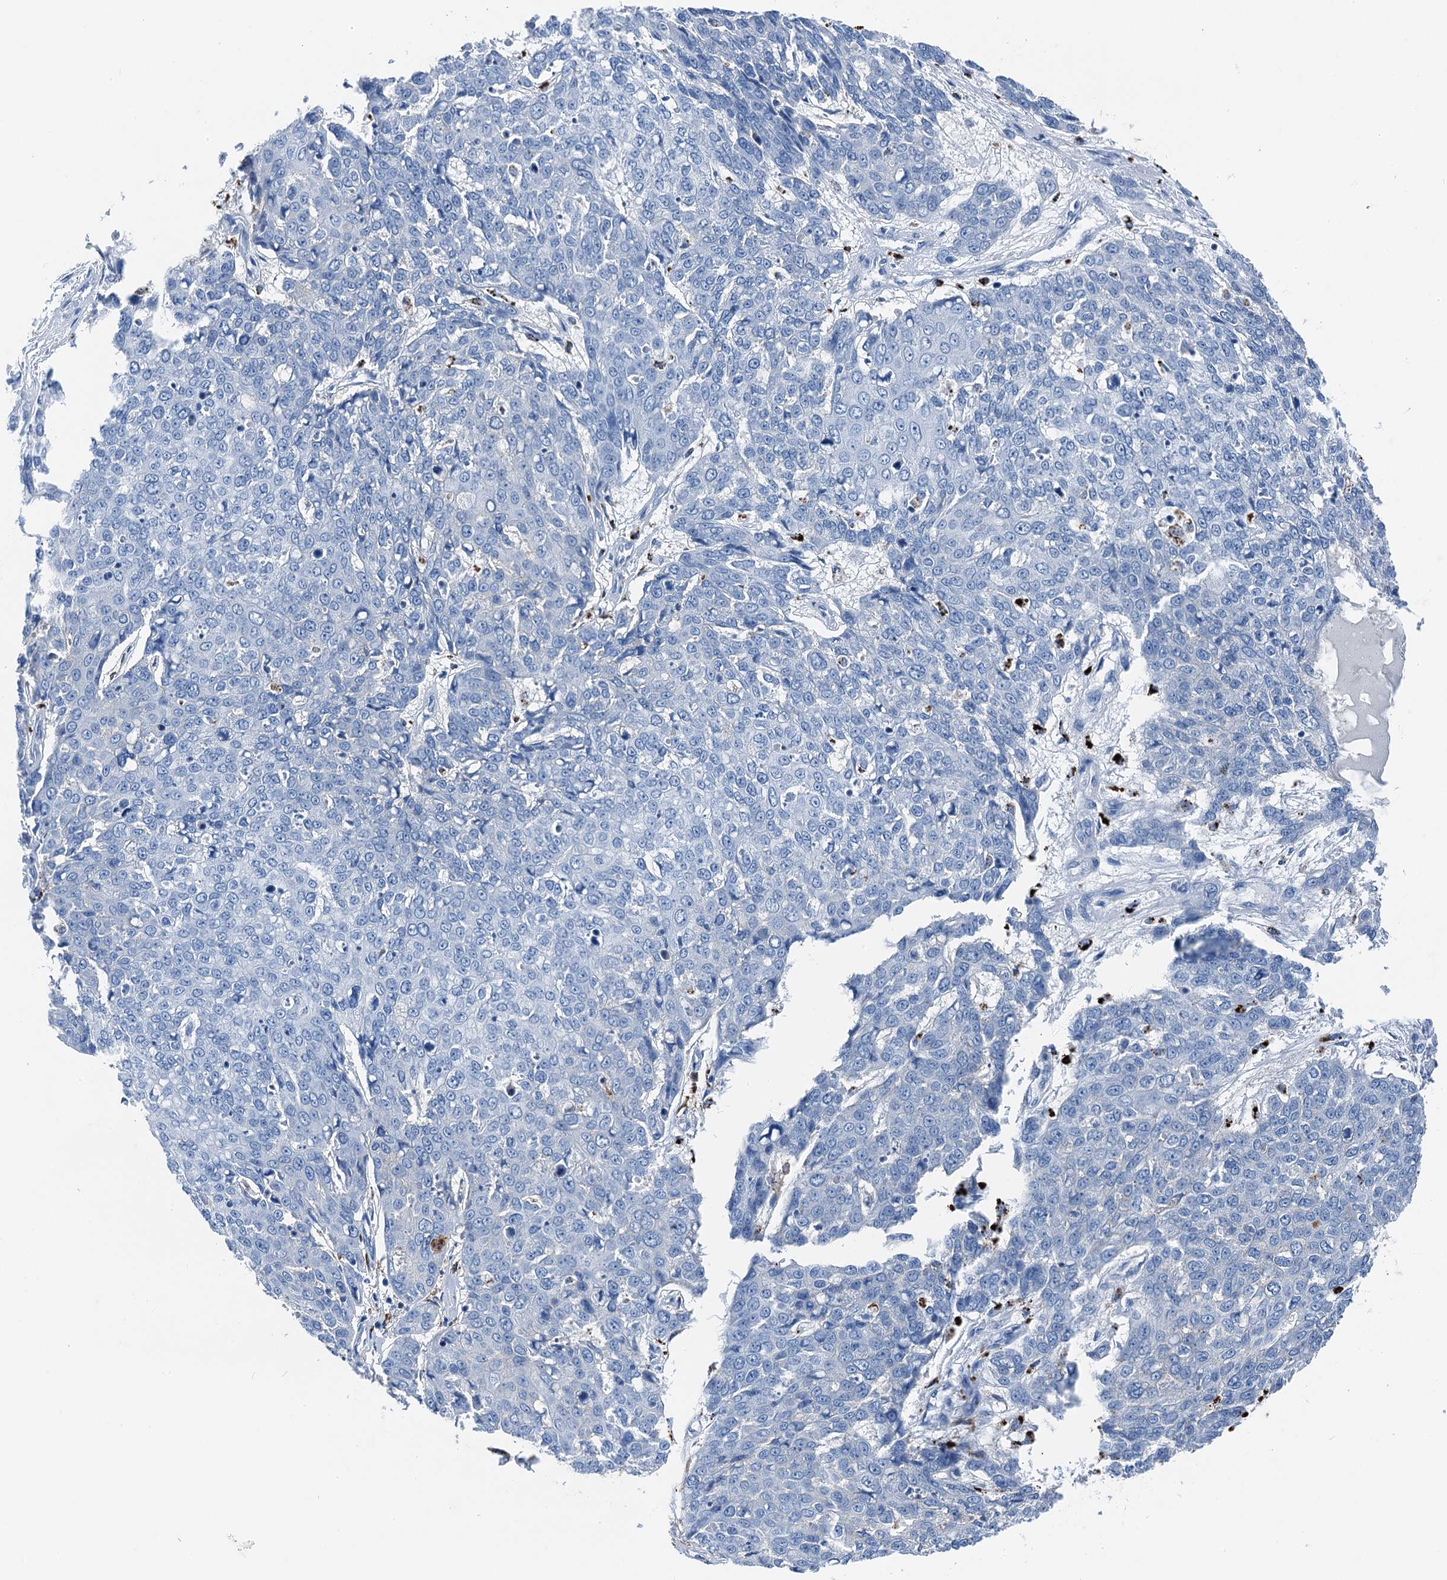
{"staining": {"intensity": "negative", "quantity": "none", "location": "none"}, "tissue": "skin cancer", "cell_type": "Tumor cells", "image_type": "cancer", "snomed": [{"axis": "morphology", "description": "Squamous cell carcinoma, NOS"}, {"axis": "topography", "description": "Skin"}], "caption": "This is a image of IHC staining of squamous cell carcinoma (skin), which shows no expression in tumor cells. (Immunohistochemistry, brightfield microscopy, high magnification).", "gene": "PLAC8", "patient": {"sex": "male", "age": 71}}